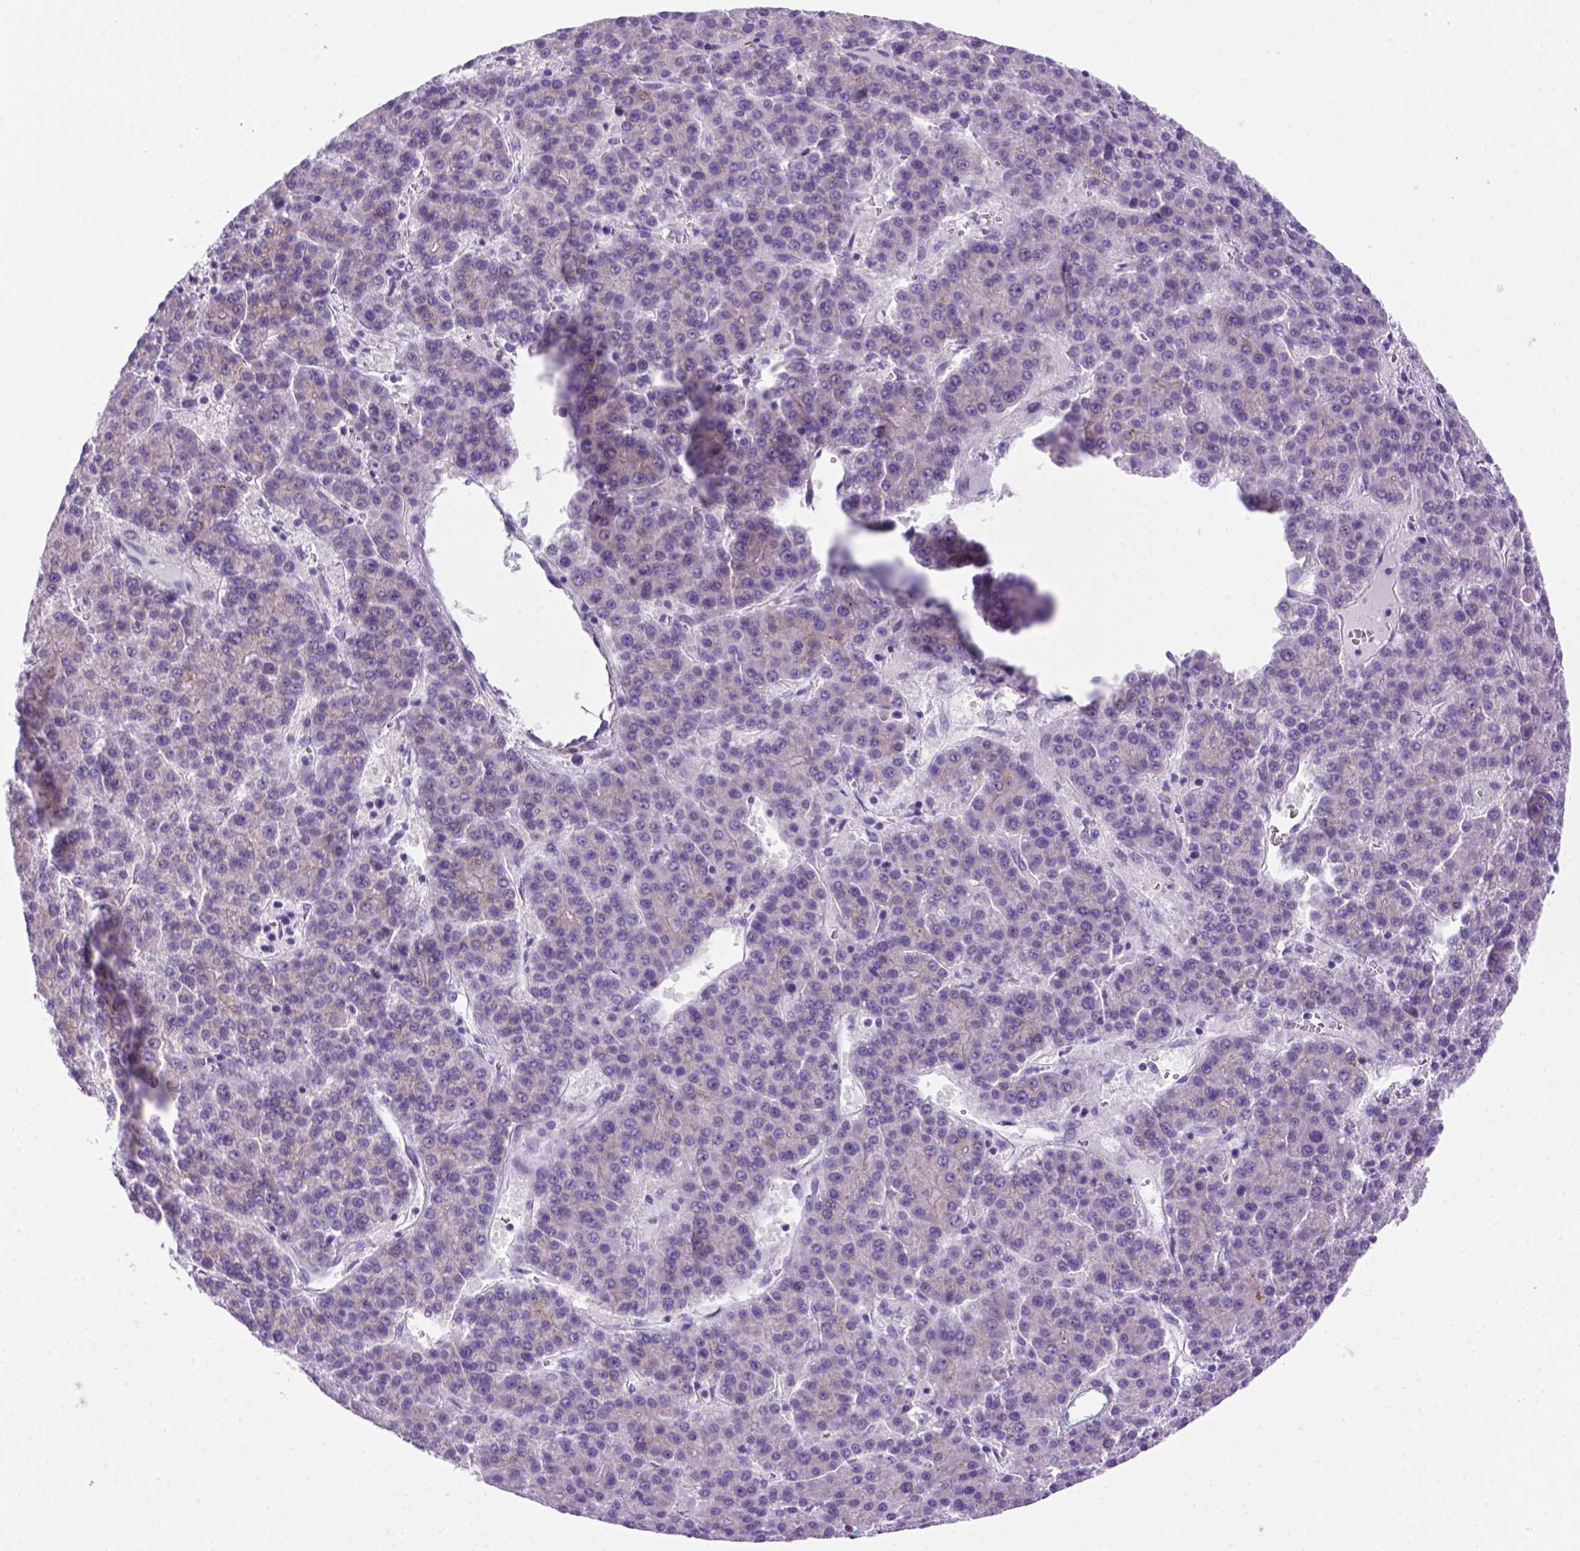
{"staining": {"intensity": "negative", "quantity": "none", "location": "none"}, "tissue": "liver cancer", "cell_type": "Tumor cells", "image_type": "cancer", "snomed": [{"axis": "morphology", "description": "Carcinoma, Hepatocellular, NOS"}, {"axis": "topography", "description": "Liver"}], "caption": "Tumor cells show no significant expression in liver cancer (hepatocellular carcinoma). (Brightfield microscopy of DAB immunohistochemistry (IHC) at high magnification).", "gene": "DNAH11", "patient": {"sex": "female", "age": 58}}